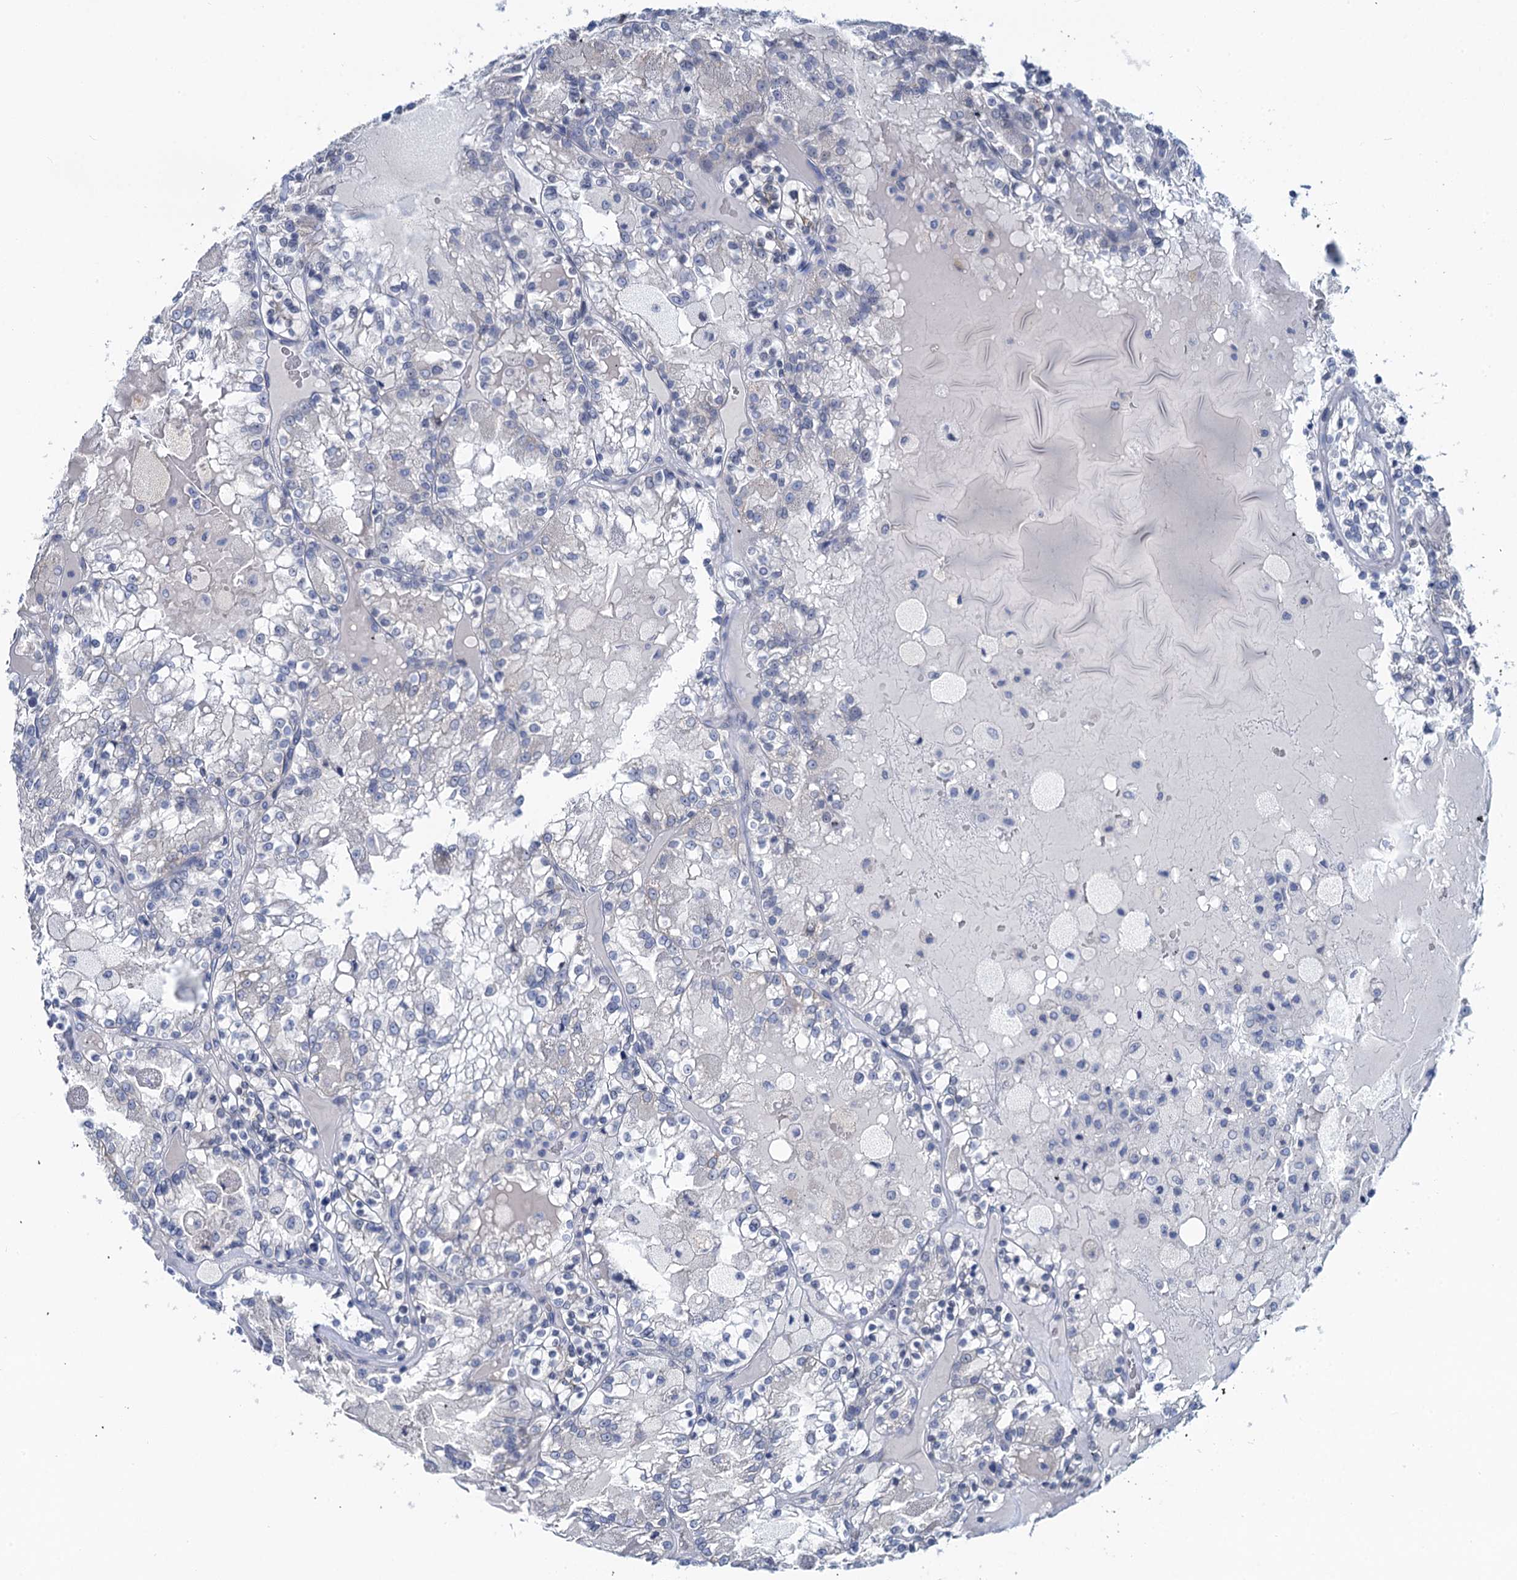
{"staining": {"intensity": "negative", "quantity": "none", "location": "none"}, "tissue": "renal cancer", "cell_type": "Tumor cells", "image_type": "cancer", "snomed": [{"axis": "morphology", "description": "Adenocarcinoma, NOS"}, {"axis": "topography", "description": "Kidney"}], "caption": "Tumor cells are negative for protein expression in human renal cancer (adenocarcinoma).", "gene": "TOX3", "patient": {"sex": "female", "age": 56}}